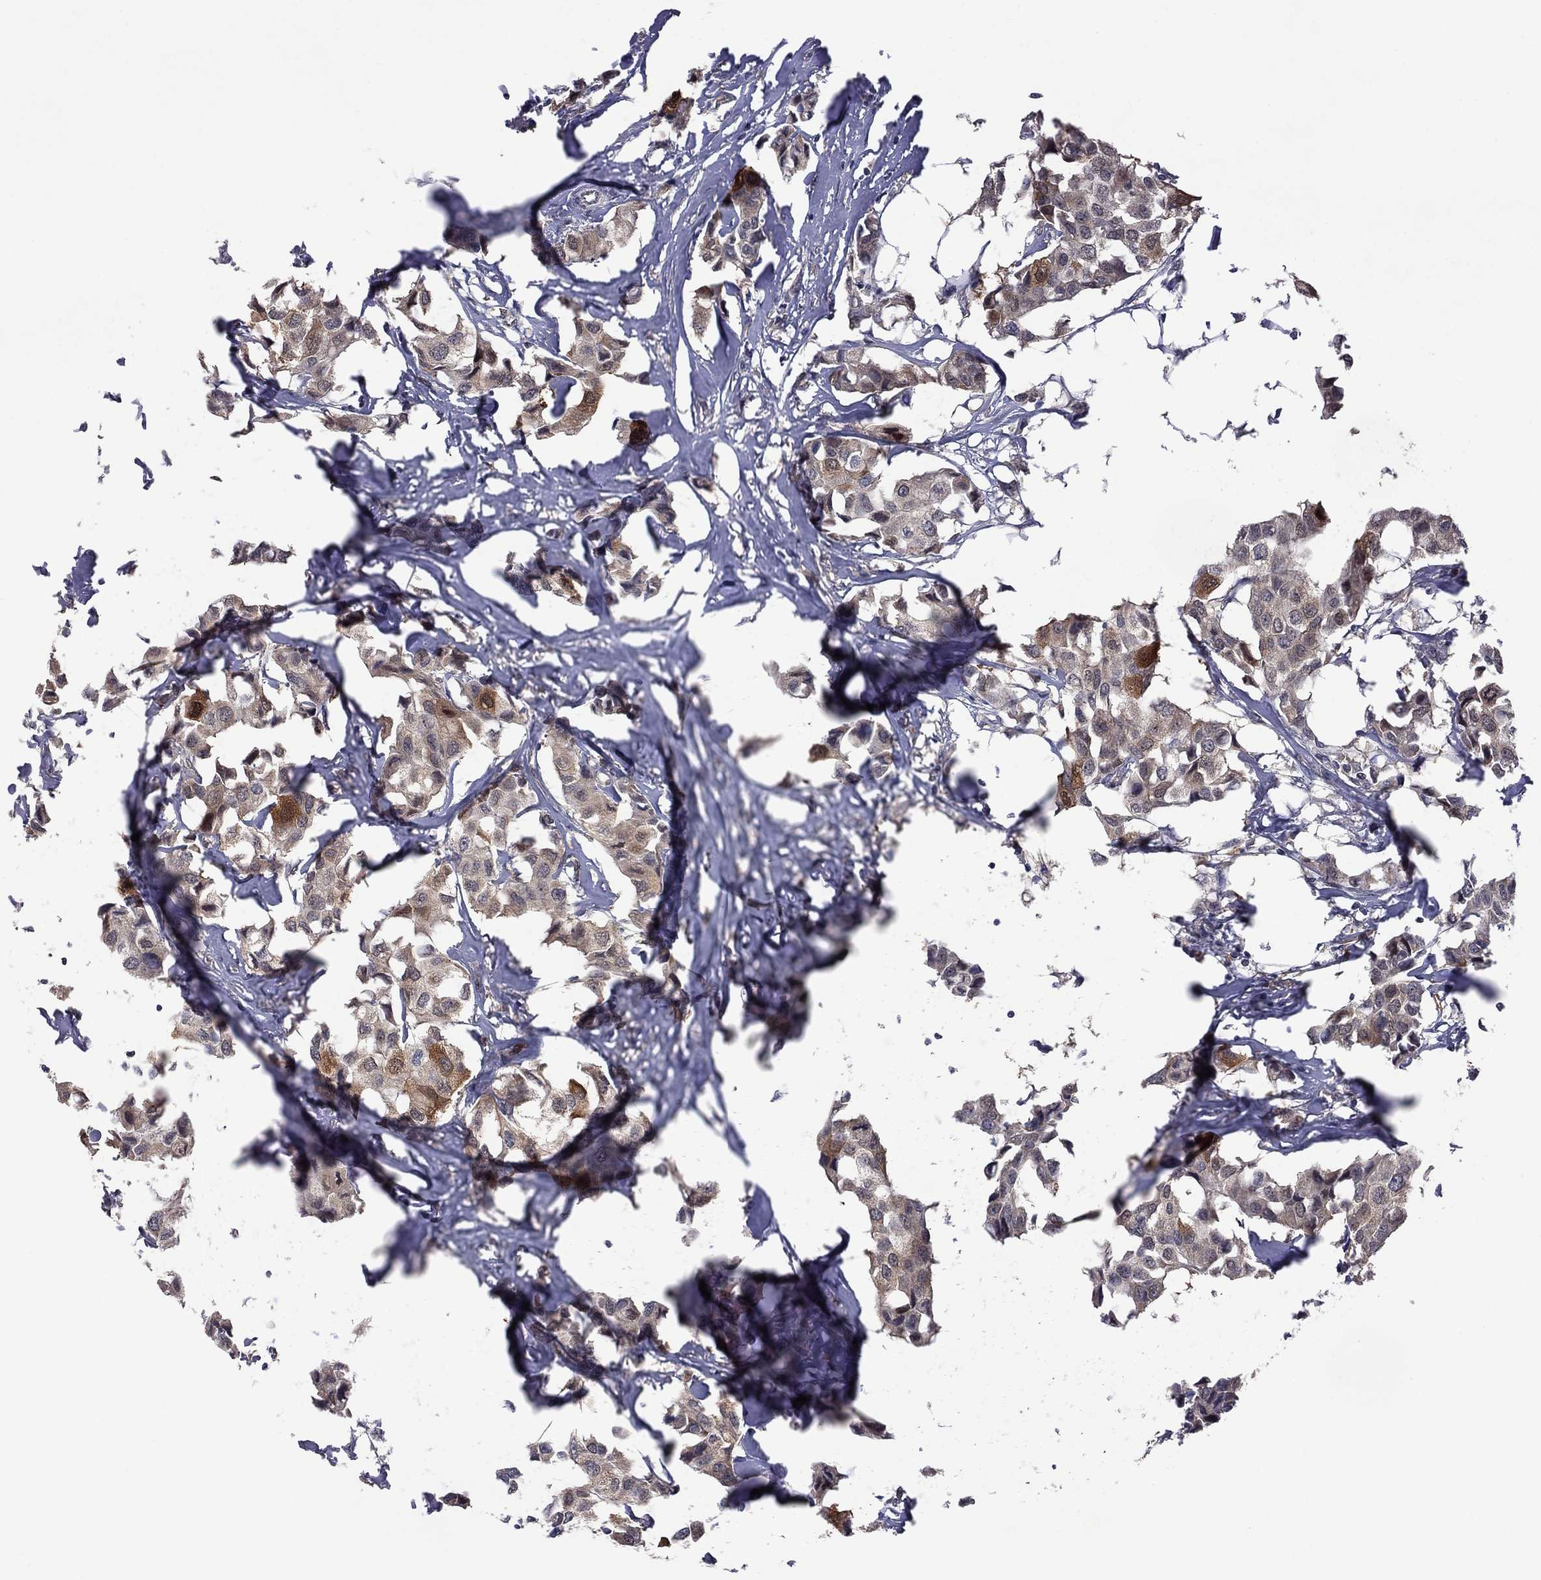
{"staining": {"intensity": "strong", "quantity": "<25%", "location": "cytoplasmic/membranous"}, "tissue": "breast cancer", "cell_type": "Tumor cells", "image_type": "cancer", "snomed": [{"axis": "morphology", "description": "Duct carcinoma"}, {"axis": "topography", "description": "Breast"}], "caption": "Immunohistochemical staining of human intraductal carcinoma (breast) demonstrates medium levels of strong cytoplasmic/membranous protein positivity in about <25% of tumor cells.", "gene": "GPAA1", "patient": {"sex": "female", "age": 80}}